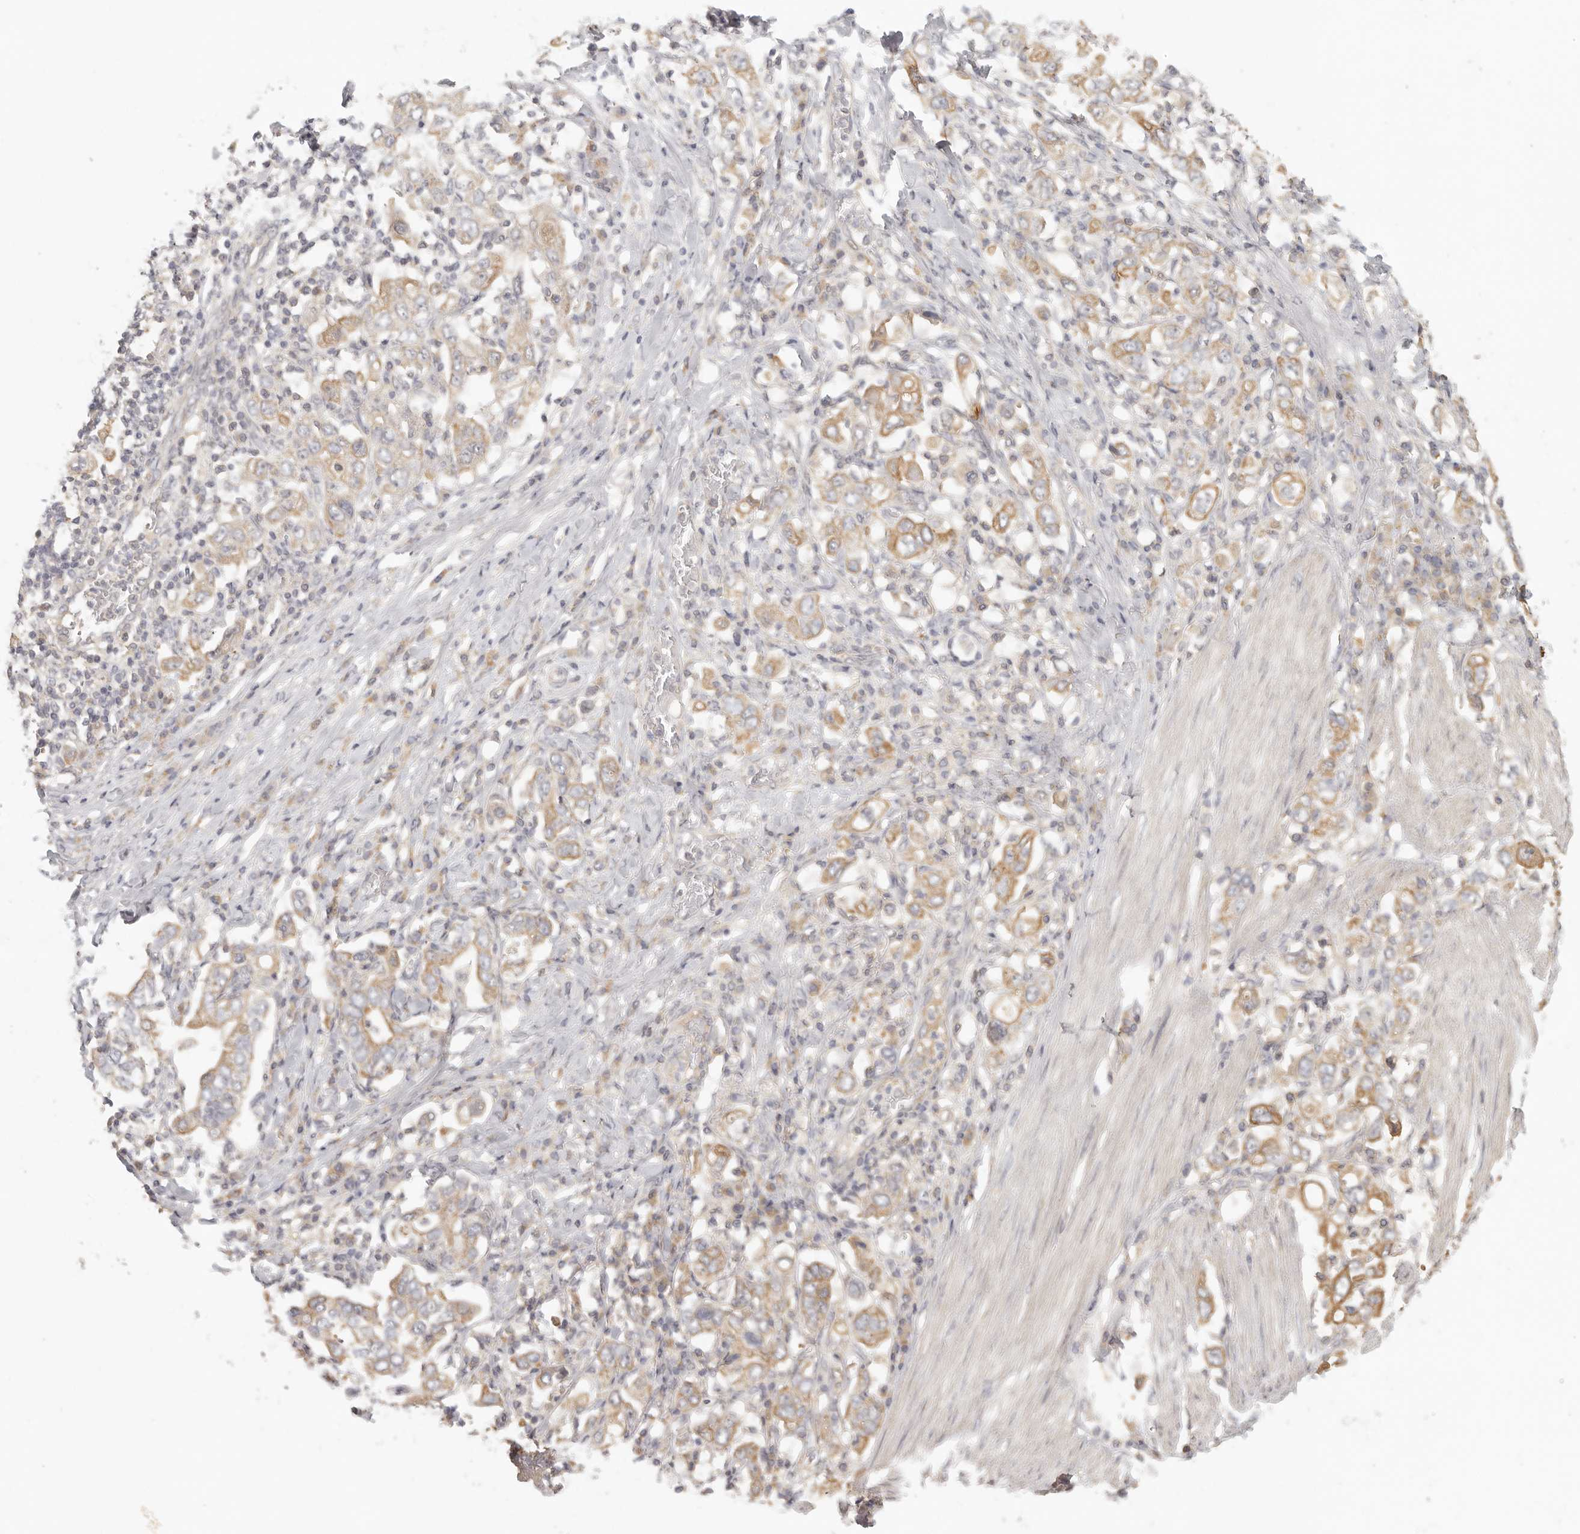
{"staining": {"intensity": "moderate", "quantity": ">75%", "location": "cytoplasmic/membranous"}, "tissue": "stomach cancer", "cell_type": "Tumor cells", "image_type": "cancer", "snomed": [{"axis": "morphology", "description": "Adenocarcinoma, NOS"}, {"axis": "topography", "description": "Stomach, upper"}], "caption": "Immunohistochemistry staining of adenocarcinoma (stomach), which demonstrates medium levels of moderate cytoplasmic/membranous staining in about >75% of tumor cells indicating moderate cytoplasmic/membranous protein staining. The staining was performed using DAB (3,3'-diaminobenzidine) (brown) for protein detection and nuclei were counterstained in hematoxylin (blue).", "gene": "AHDC1", "patient": {"sex": "male", "age": 62}}